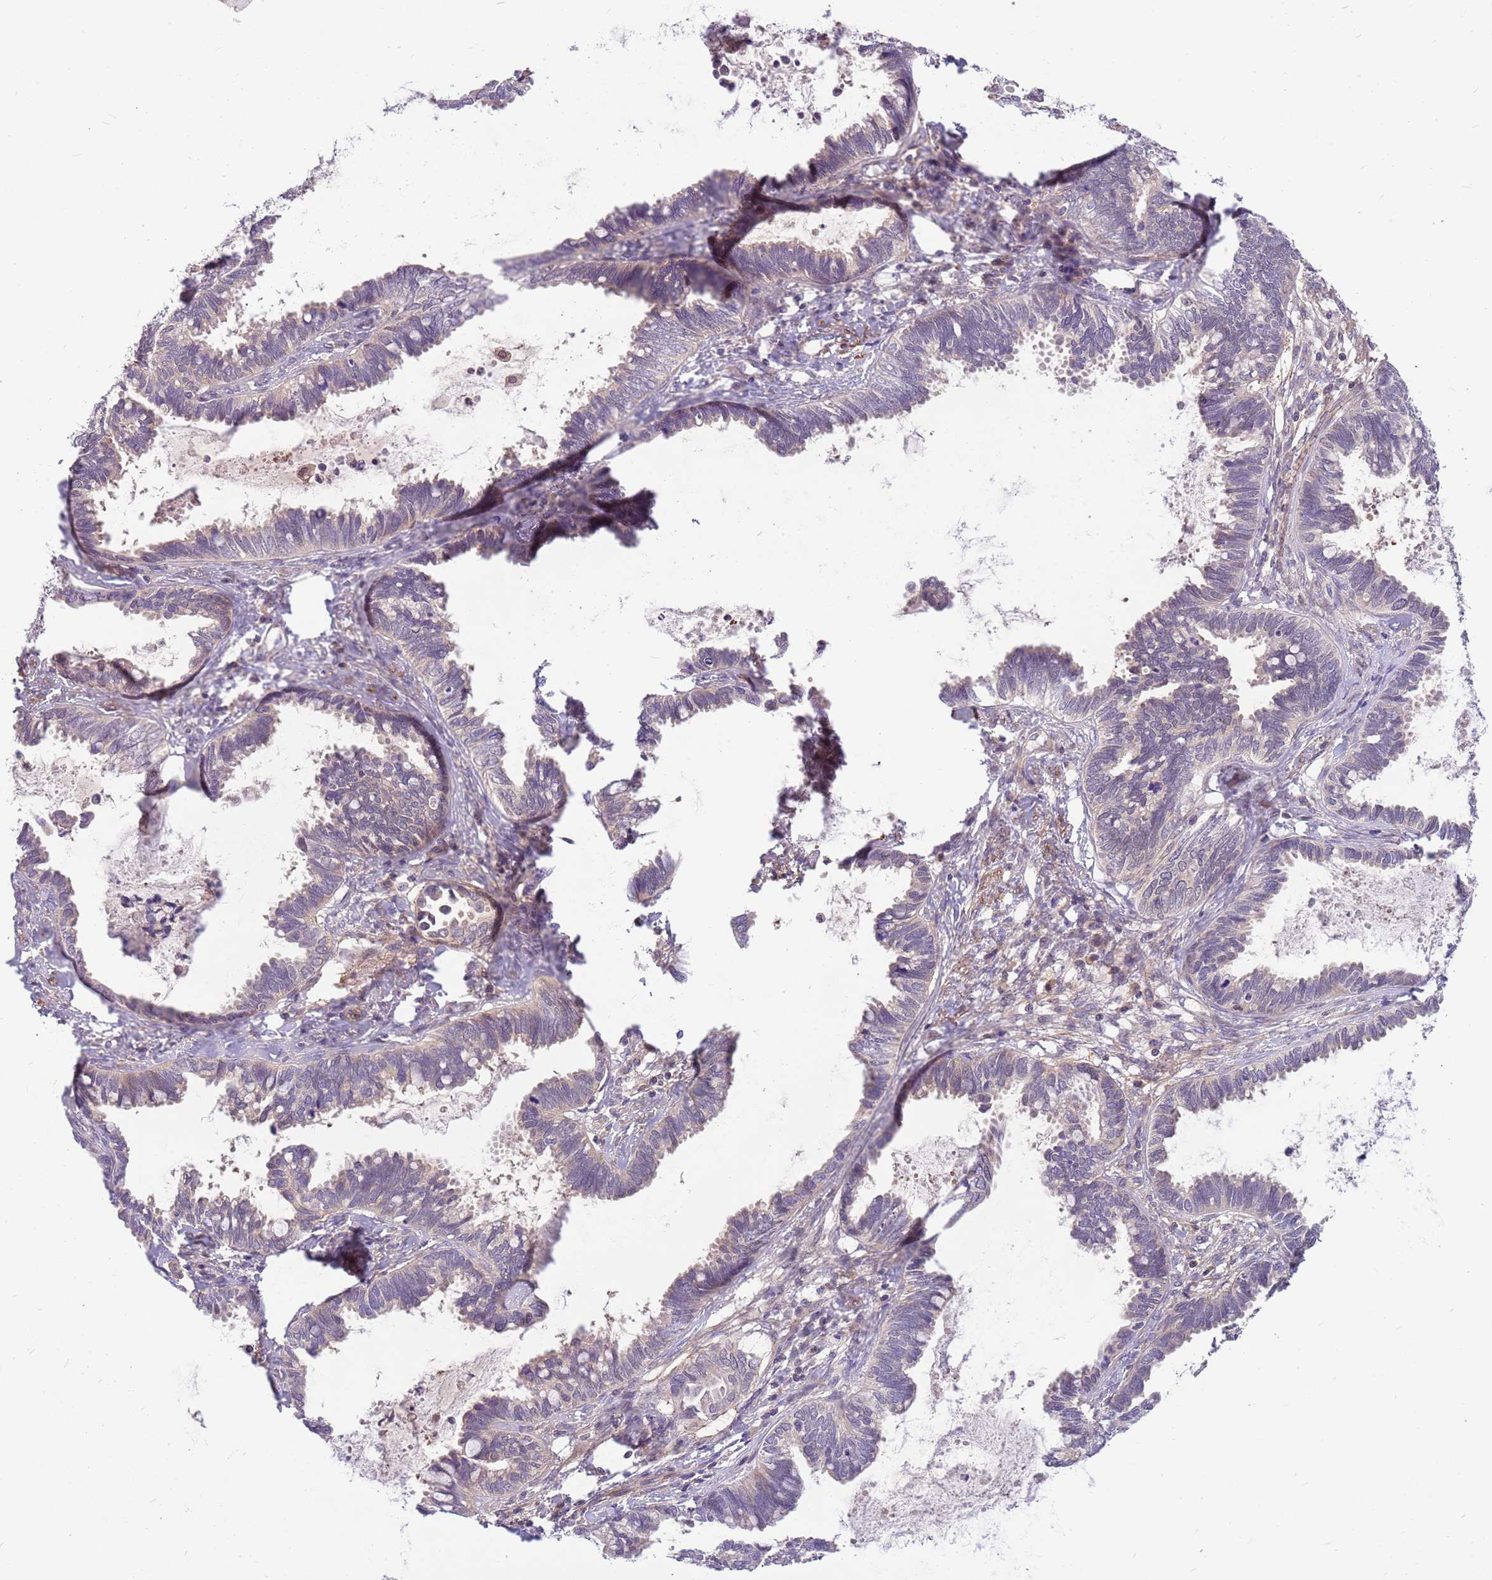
{"staining": {"intensity": "weak", "quantity": "<25%", "location": "cytoplasmic/membranous"}, "tissue": "cervical cancer", "cell_type": "Tumor cells", "image_type": "cancer", "snomed": [{"axis": "morphology", "description": "Adenocarcinoma, NOS"}, {"axis": "topography", "description": "Cervix"}], "caption": "Immunohistochemistry micrograph of cervical cancer stained for a protein (brown), which reveals no expression in tumor cells.", "gene": "MVD", "patient": {"sex": "female", "age": 37}}